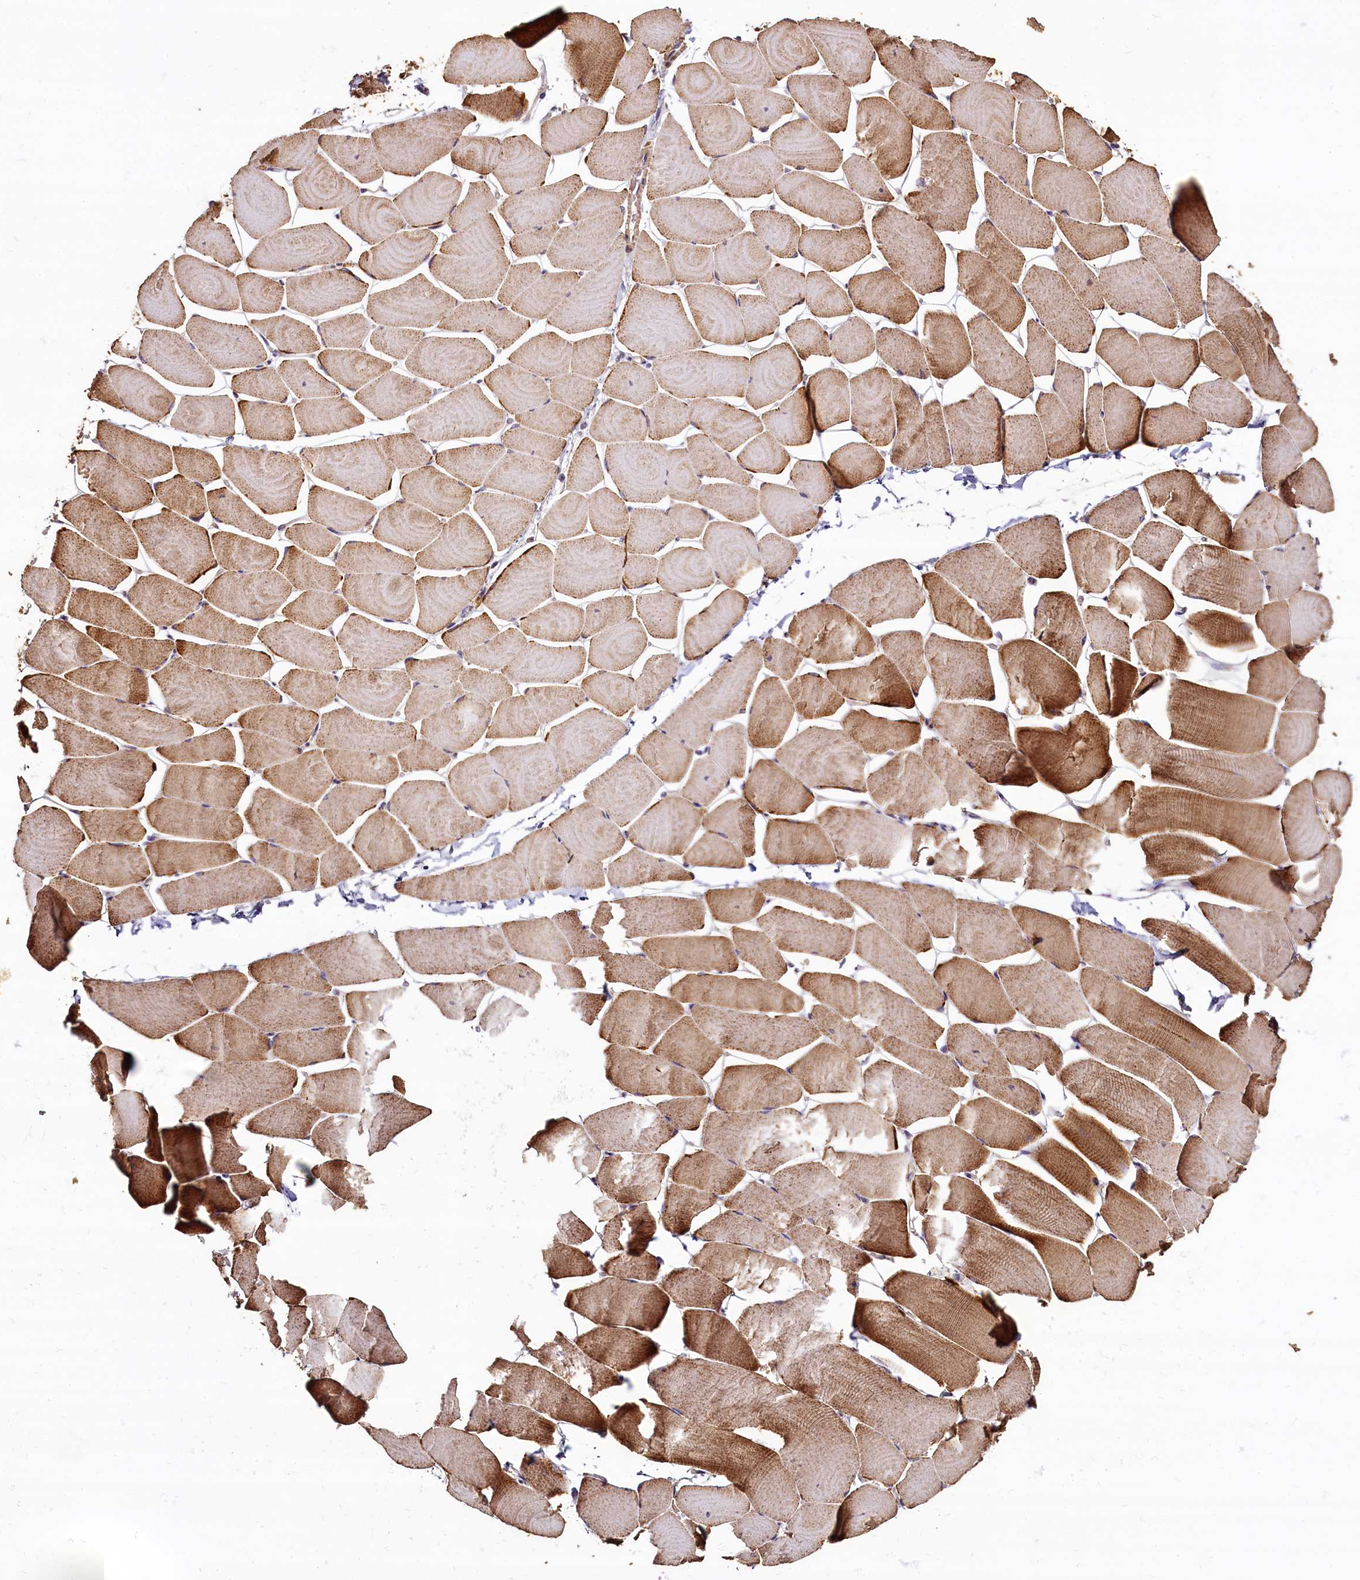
{"staining": {"intensity": "strong", "quantity": "25%-75%", "location": "cytoplasmic/membranous"}, "tissue": "skeletal muscle", "cell_type": "Myocytes", "image_type": "normal", "snomed": [{"axis": "morphology", "description": "Normal tissue, NOS"}, {"axis": "topography", "description": "Skeletal muscle"}], "caption": "The histopathology image exhibits immunohistochemical staining of normal skeletal muscle. There is strong cytoplasmic/membranous staining is appreciated in about 25%-75% of myocytes.", "gene": "COQ9", "patient": {"sex": "male", "age": 25}}